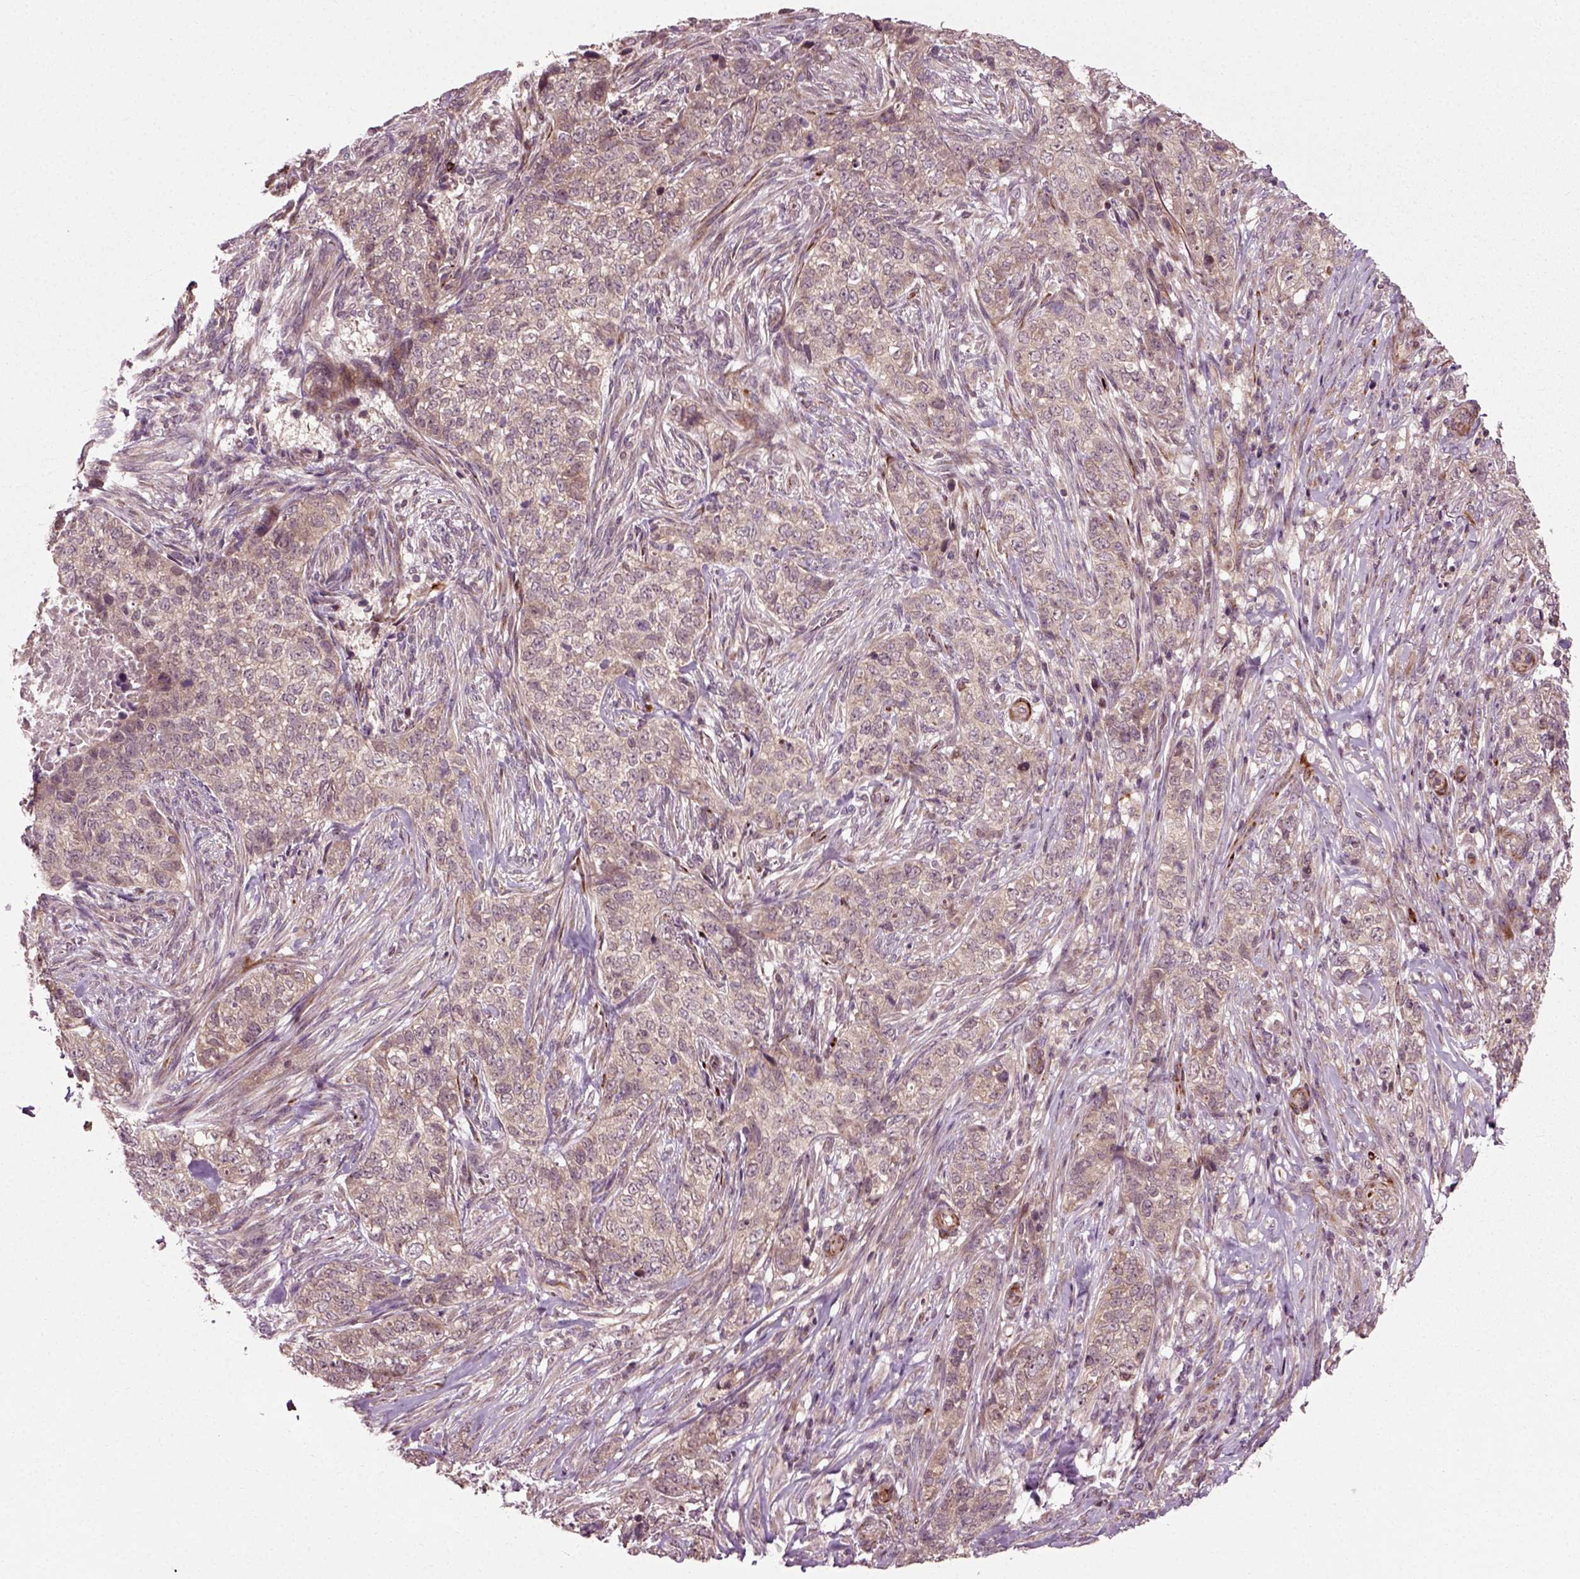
{"staining": {"intensity": "negative", "quantity": "none", "location": "none"}, "tissue": "skin cancer", "cell_type": "Tumor cells", "image_type": "cancer", "snomed": [{"axis": "morphology", "description": "Basal cell carcinoma"}, {"axis": "topography", "description": "Skin"}], "caption": "There is no significant positivity in tumor cells of skin cancer (basal cell carcinoma). The staining was performed using DAB to visualize the protein expression in brown, while the nuclei were stained in blue with hematoxylin (Magnification: 20x).", "gene": "PLCD3", "patient": {"sex": "female", "age": 69}}